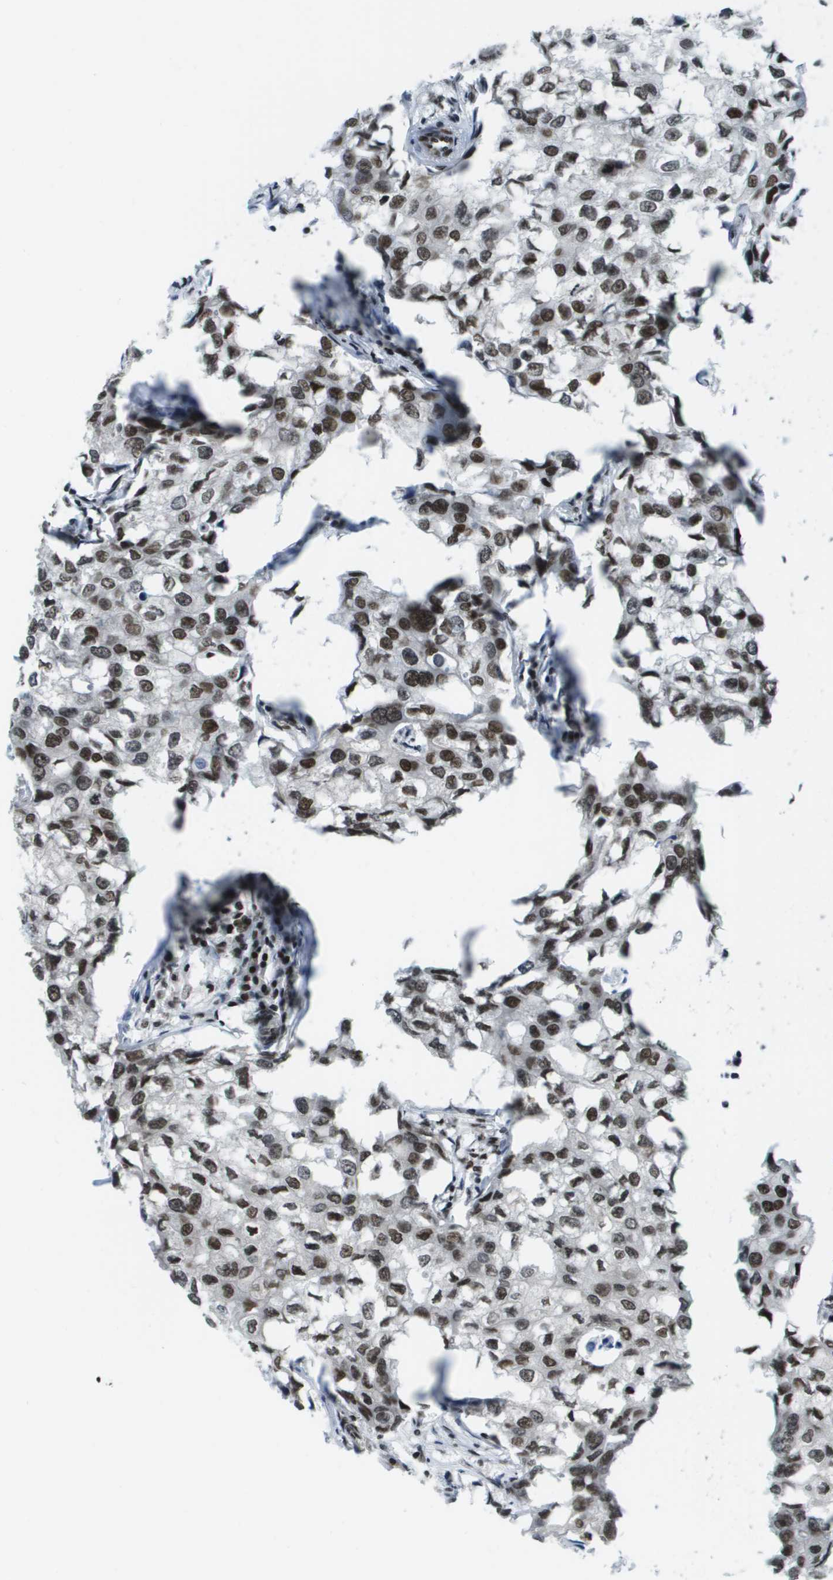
{"staining": {"intensity": "moderate", "quantity": ">75%", "location": "nuclear"}, "tissue": "breast cancer", "cell_type": "Tumor cells", "image_type": "cancer", "snomed": [{"axis": "morphology", "description": "Duct carcinoma"}, {"axis": "topography", "description": "Breast"}], "caption": "A brown stain shows moderate nuclear staining of a protein in breast cancer tumor cells.", "gene": "GLYR1", "patient": {"sex": "female", "age": 27}}